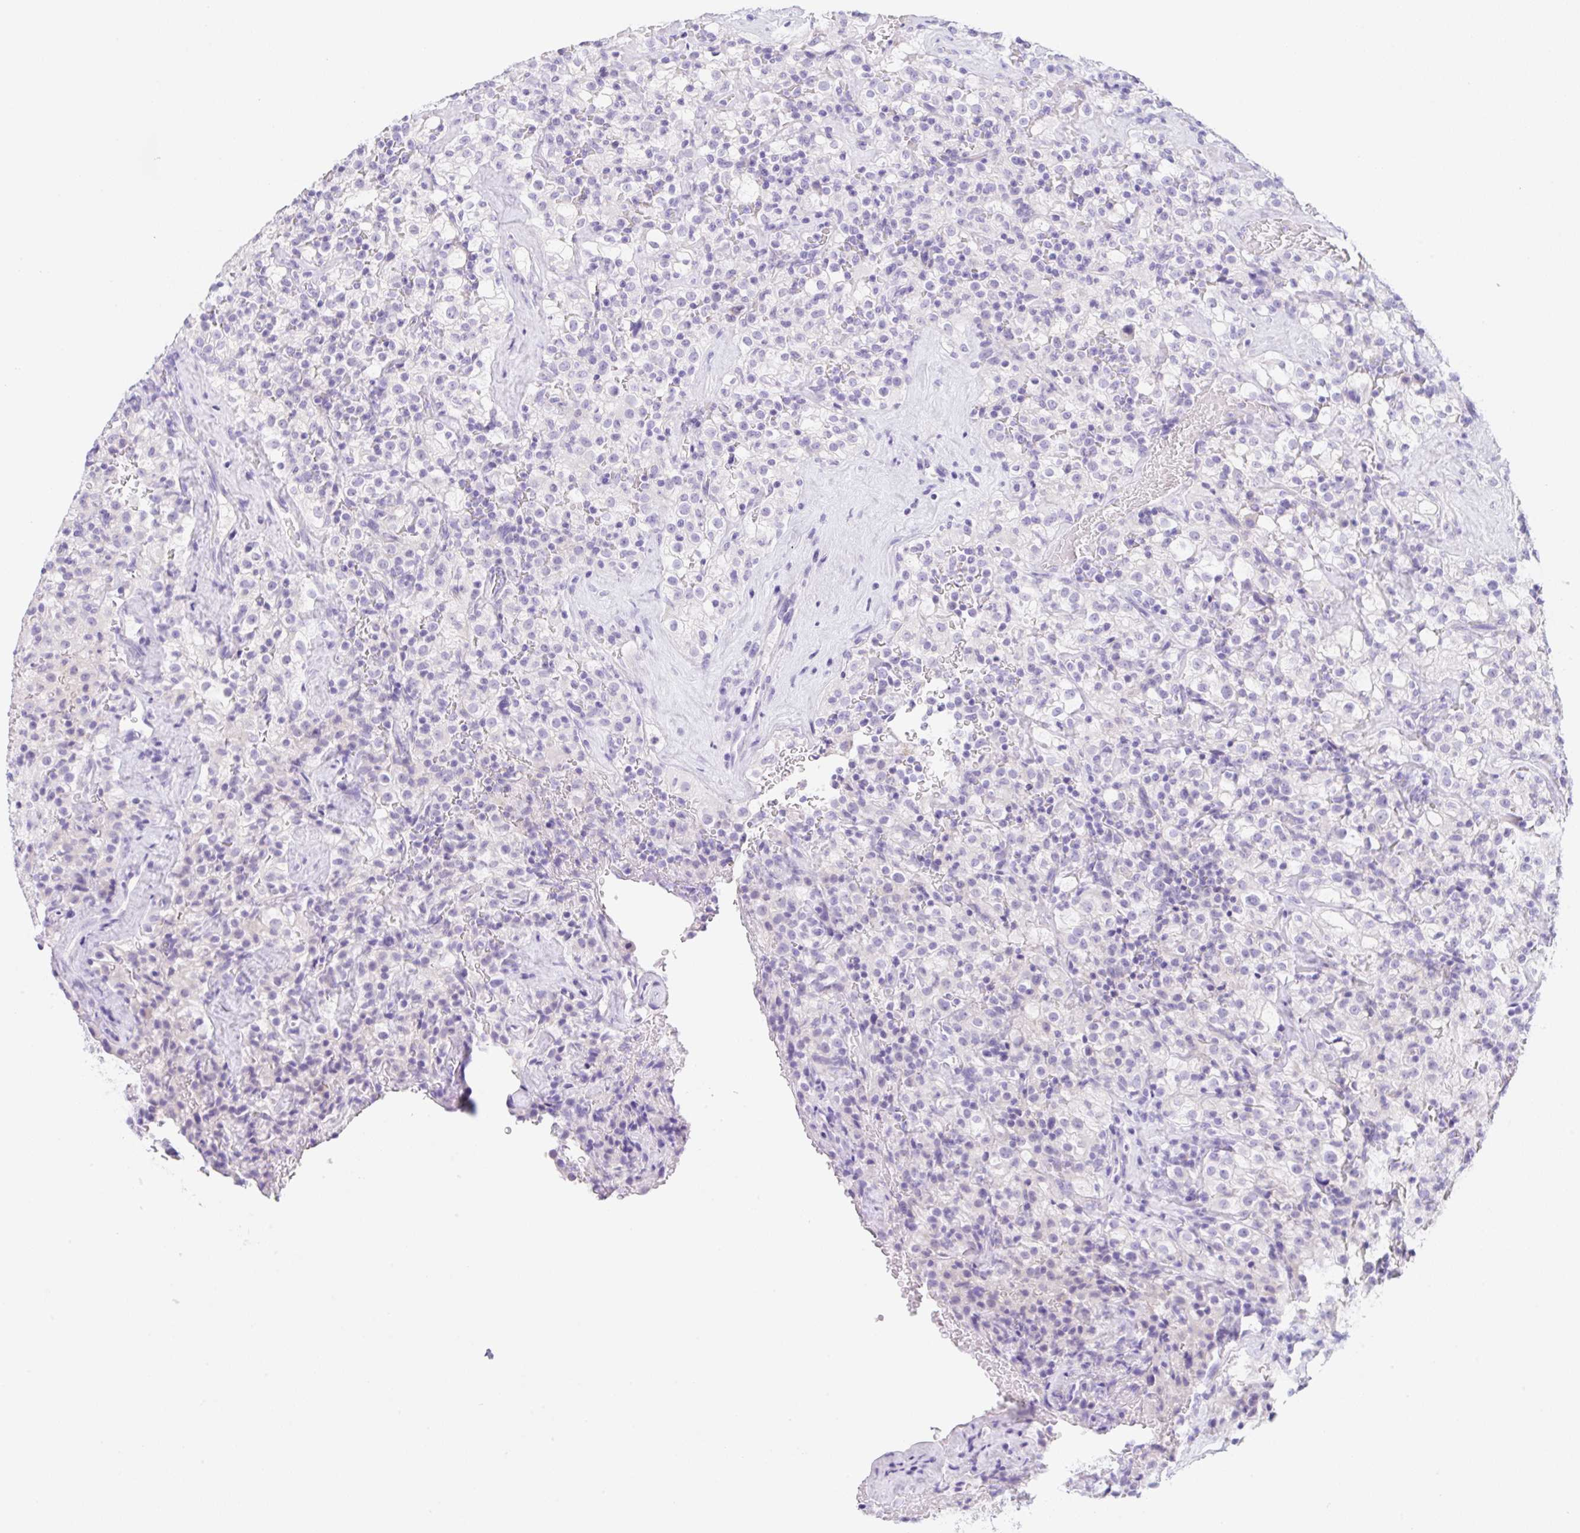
{"staining": {"intensity": "negative", "quantity": "none", "location": "none"}, "tissue": "renal cancer", "cell_type": "Tumor cells", "image_type": "cancer", "snomed": [{"axis": "morphology", "description": "Adenocarcinoma, NOS"}, {"axis": "topography", "description": "Kidney"}], "caption": "IHC of human renal cancer demonstrates no expression in tumor cells.", "gene": "KLK8", "patient": {"sex": "female", "age": 74}}